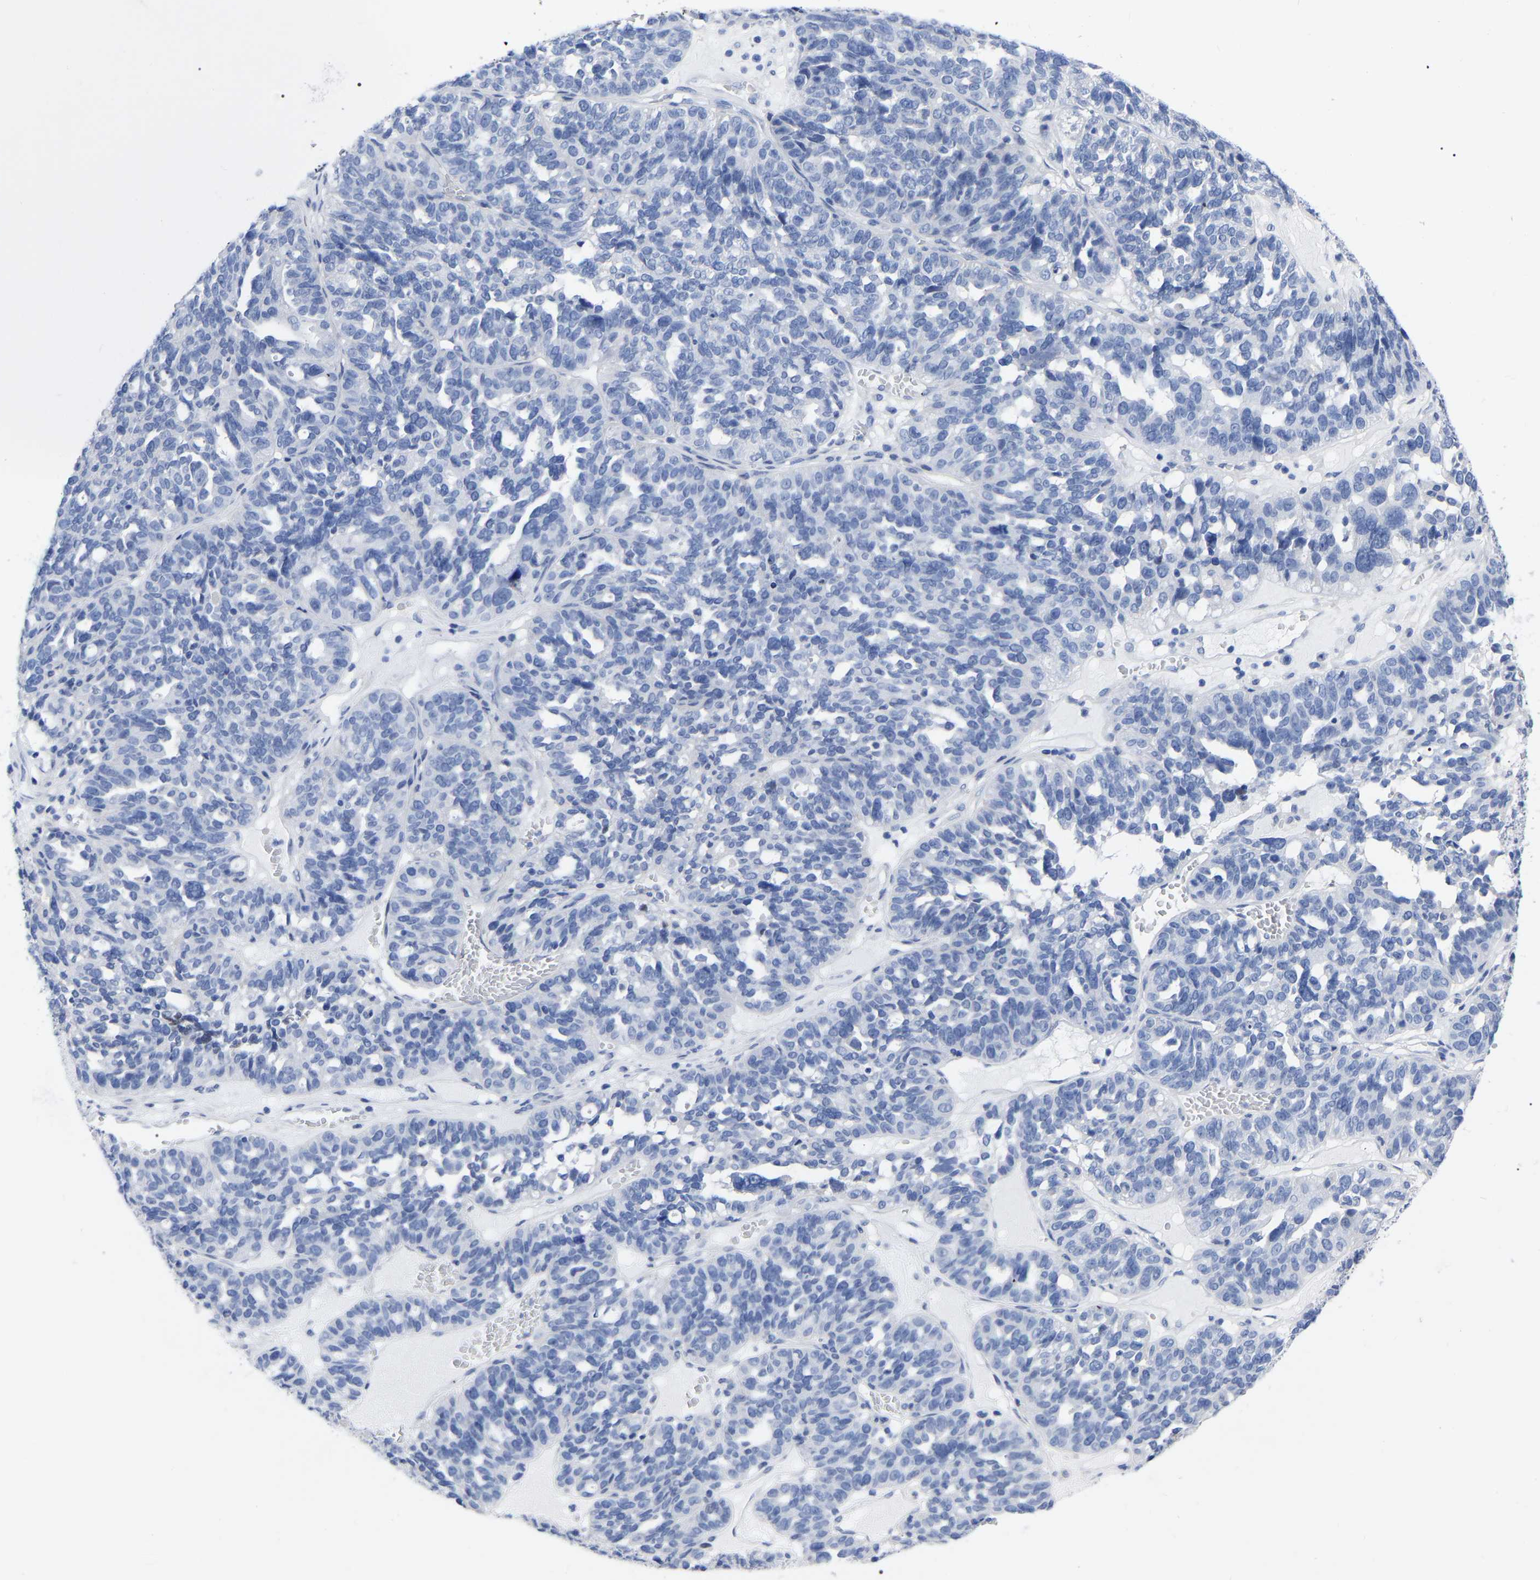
{"staining": {"intensity": "negative", "quantity": "none", "location": "none"}, "tissue": "ovarian cancer", "cell_type": "Tumor cells", "image_type": "cancer", "snomed": [{"axis": "morphology", "description": "Cystadenocarcinoma, serous, NOS"}, {"axis": "topography", "description": "Ovary"}], "caption": "Immunohistochemistry (IHC) micrograph of ovarian cancer (serous cystadenocarcinoma) stained for a protein (brown), which shows no positivity in tumor cells.", "gene": "ANXA13", "patient": {"sex": "female", "age": 59}}